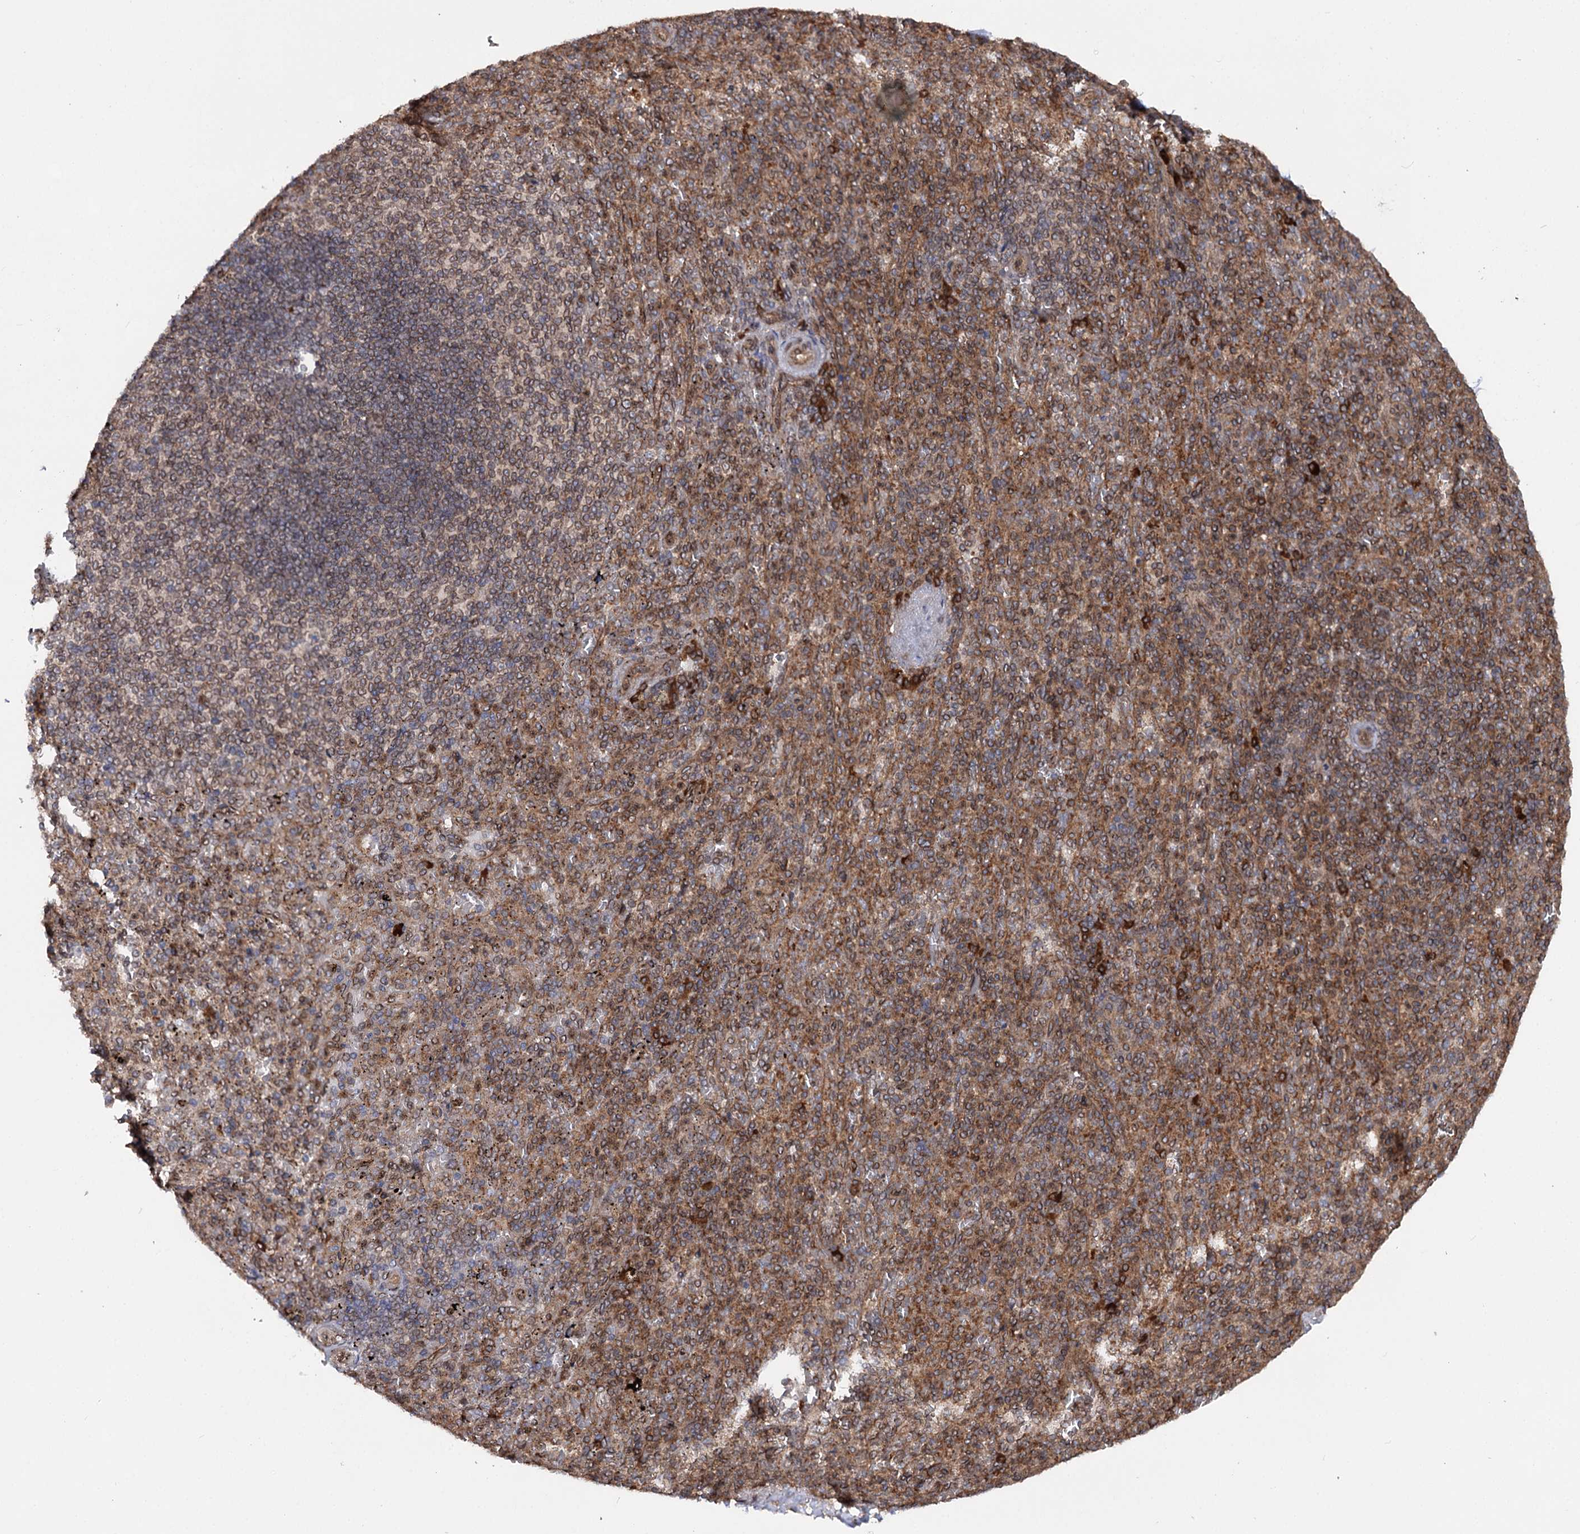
{"staining": {"intensity": "moderate", "quantity": ">75%", "location": "cytoplasmic/membranous"}, "tissue": "spleen", "cell_type": "Cells in red pulp", "image_type": "normal", "snomed": [{"axis": "morphology", "description": "Normal tissue, NOS"}, {"axis": "topography", "description": "Spleen"}], "caption": "Protein analysis of benign spleen reveals moderate cytoplasmic/membranous staining in about >75% of cells in red pulp.", "gene": "FGFR1OP2", "patient": {"sex": "male", "age": 82}}